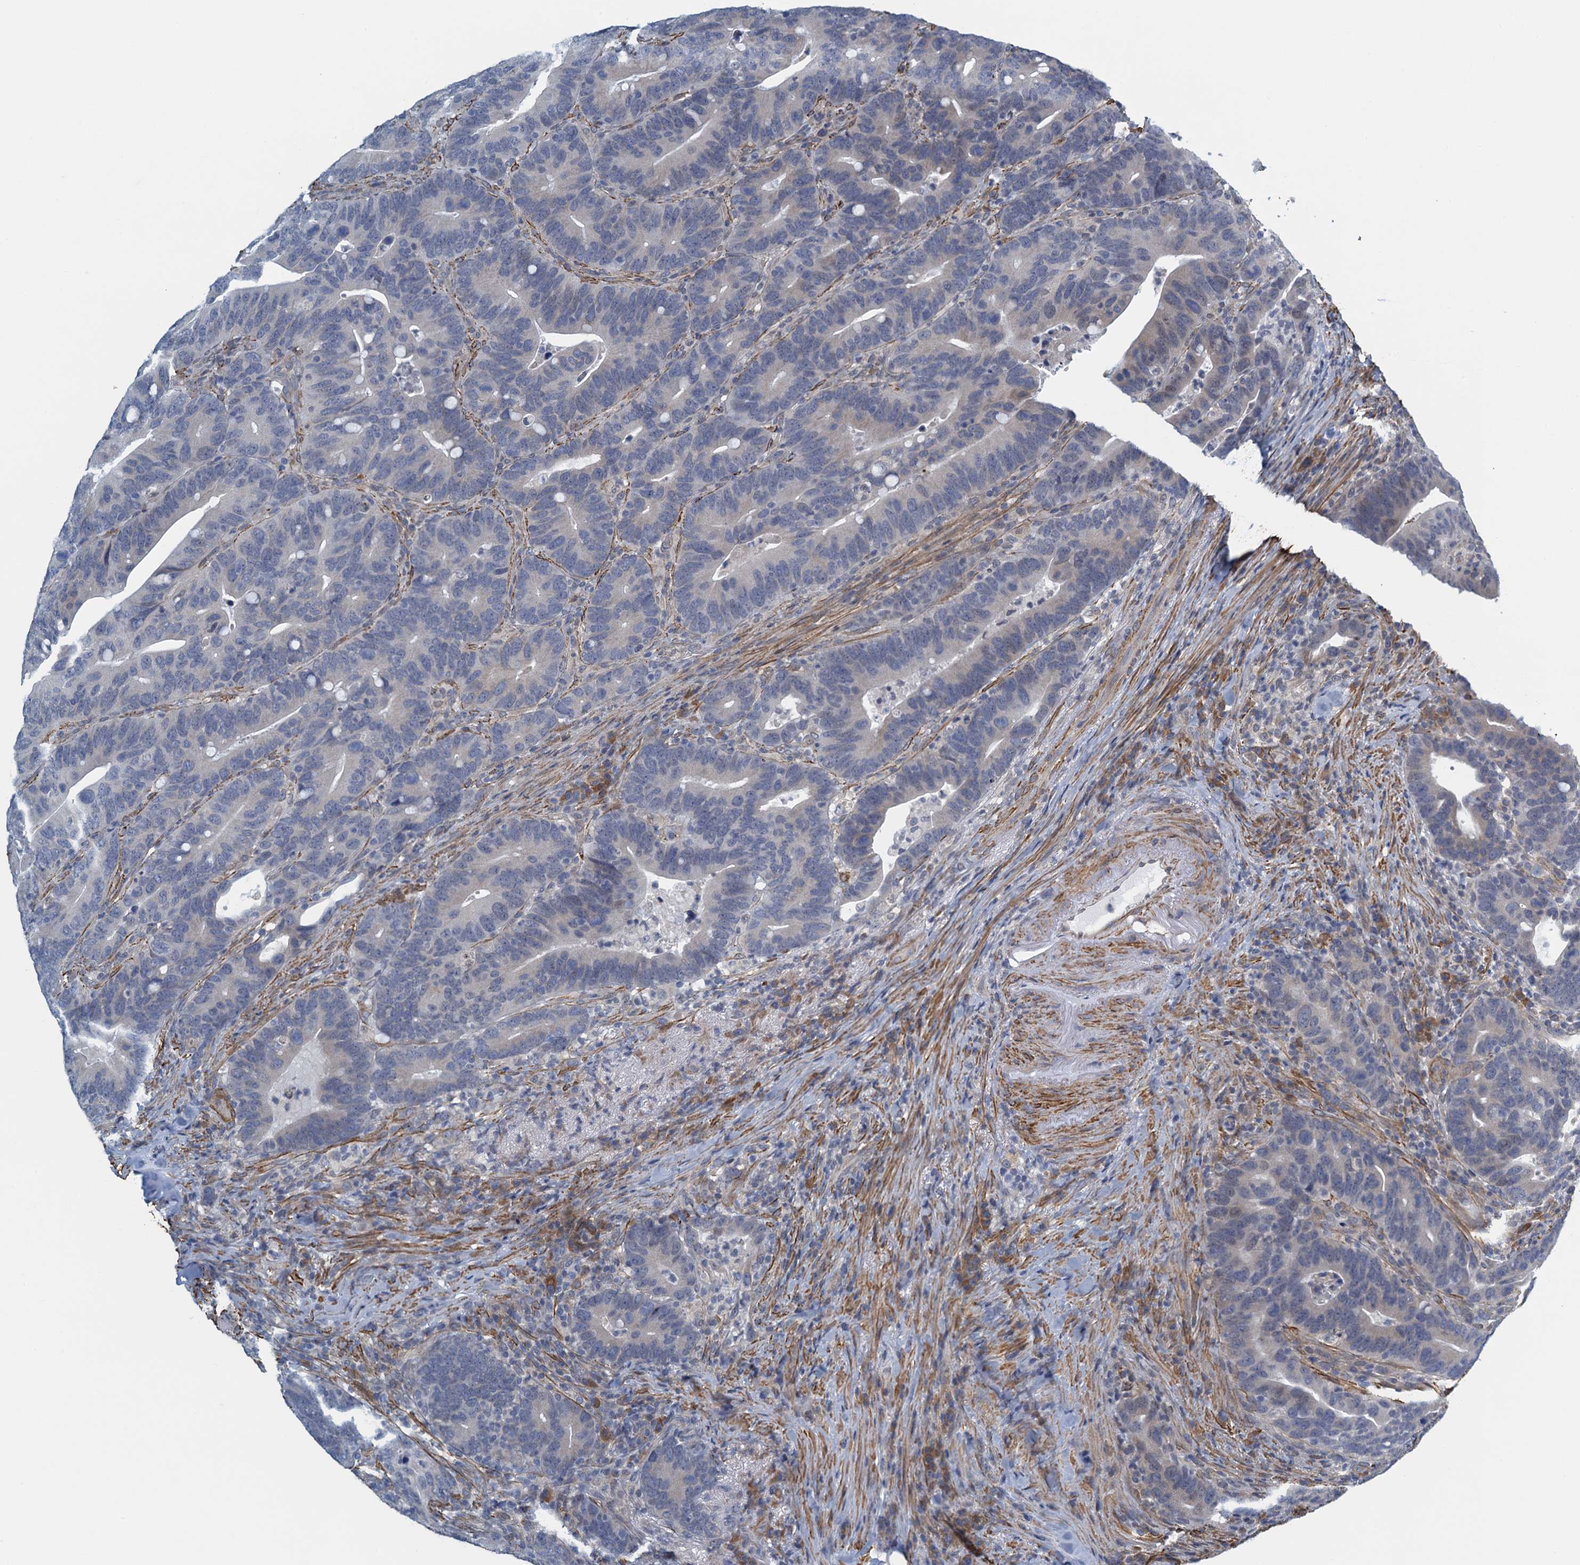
{"staining": {"intensity": "negative", "quantity": "none", "location": "none"}, "tissue": "colorectal cancer", "cell_type": "Tumor cells", "image_type": "cancer", "snomed": [{"axis": "morphology", "description": "Adenocarcinoma, NOS"}, {"axis": "topography", "description": "Colon"}], "caption": "There is no significant staining in tumor cells of colorectal cancer. Nuclei are stained in blue.", "gene": "ALG2", "patient": {"sex": "female", "age": 66}}